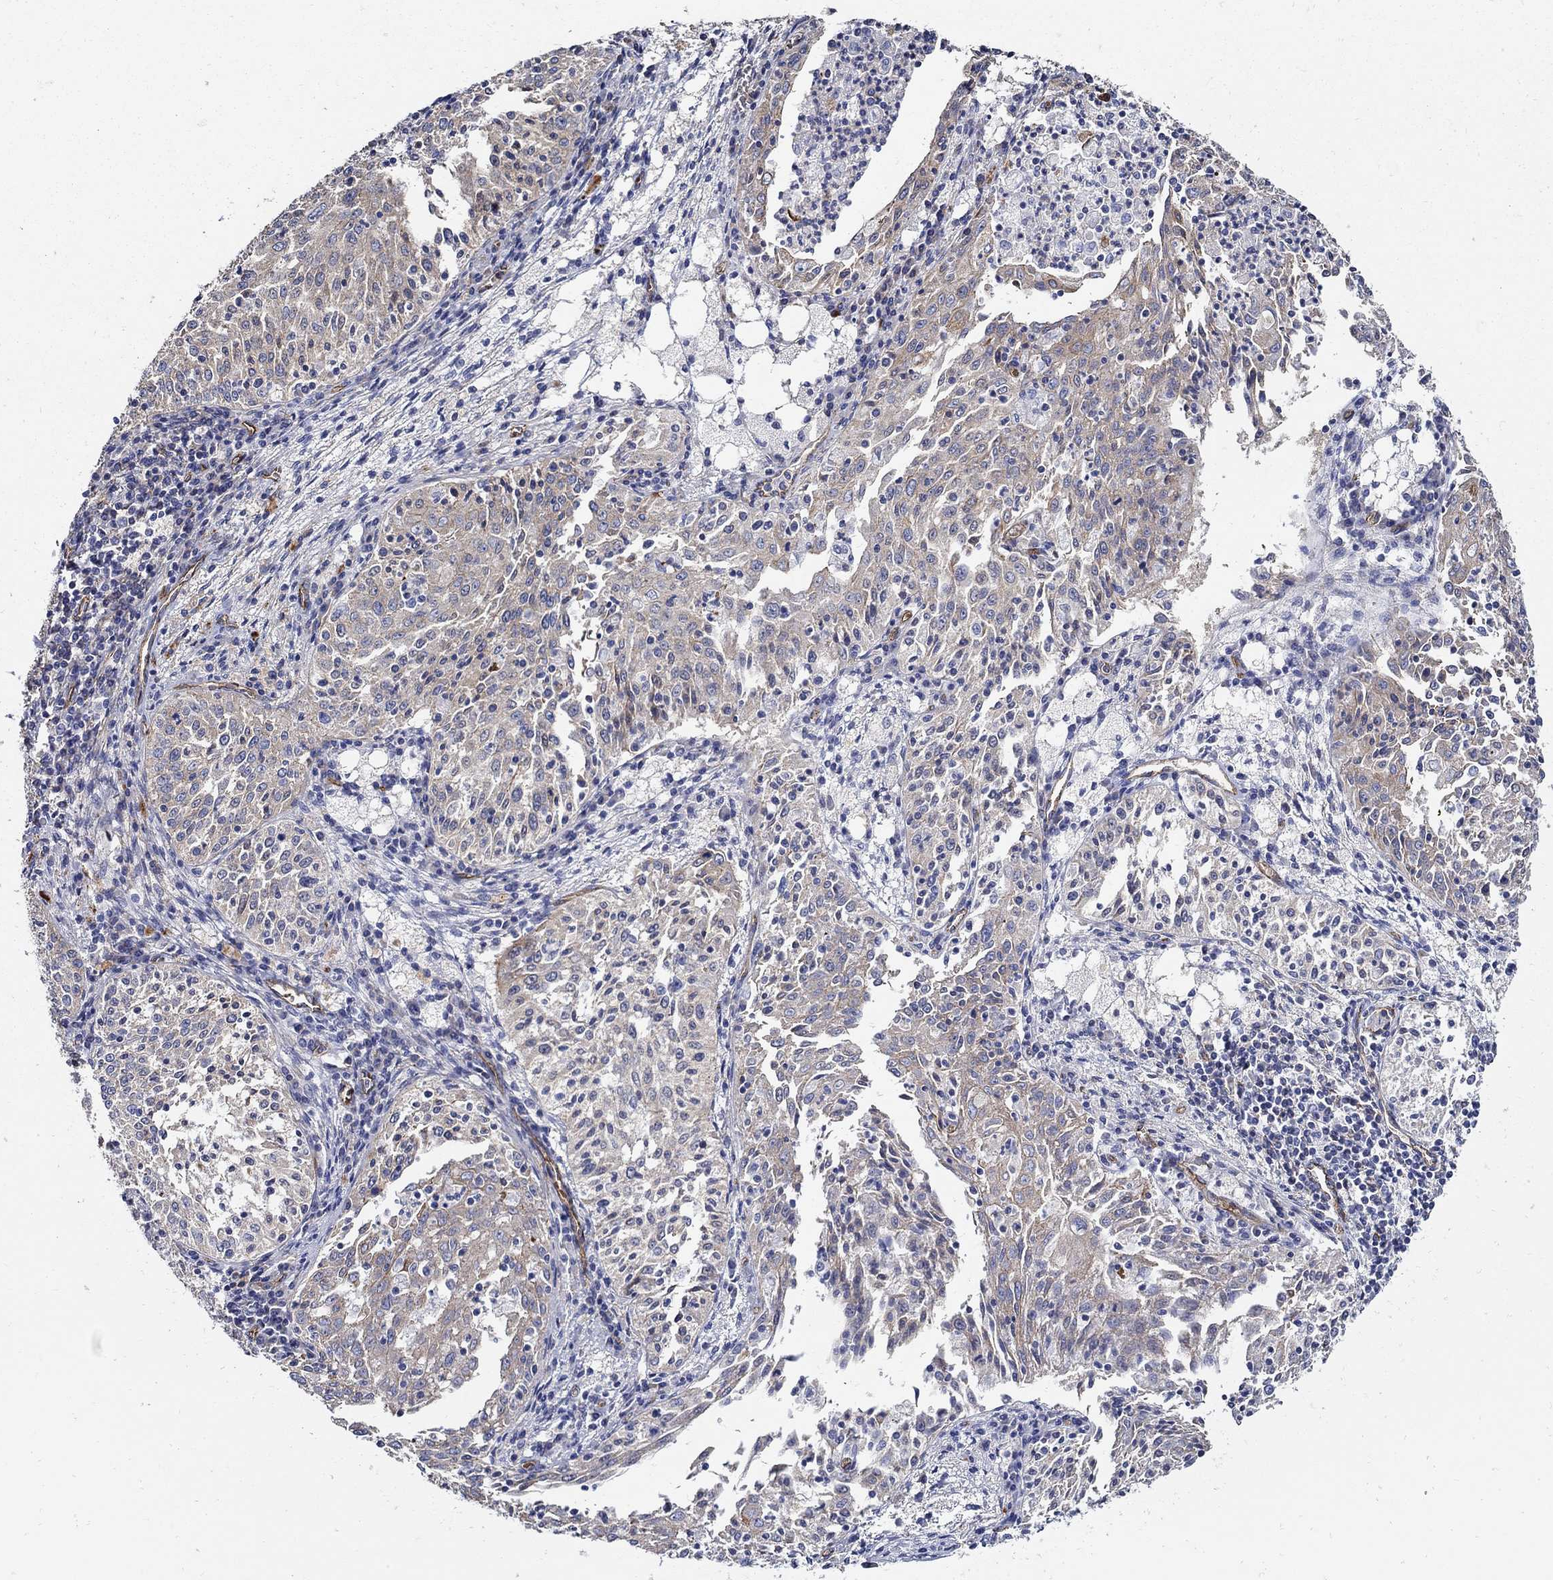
{"staining": {"intensity": "weak", "quantity": "<25%", "location": "cytoplasmic/membranous"}, "tissue": "cervical cancer", "cell_type": "Tumor cells", "image_type": "cancer", "snomed": [{"axis": "morphology", "description": "Squamous cell carcinoma, NOS"}, {"axis": "topography", "description": "Cervix"}], "caption": "IHC image of neoplastic tissue: cervical cancer (squamous cell carcinoma) stained with DAB exhibits no significant protein staining in tumor cells.", "gene": "APBB3", "patient": {"sex": "female", "age": 41}}